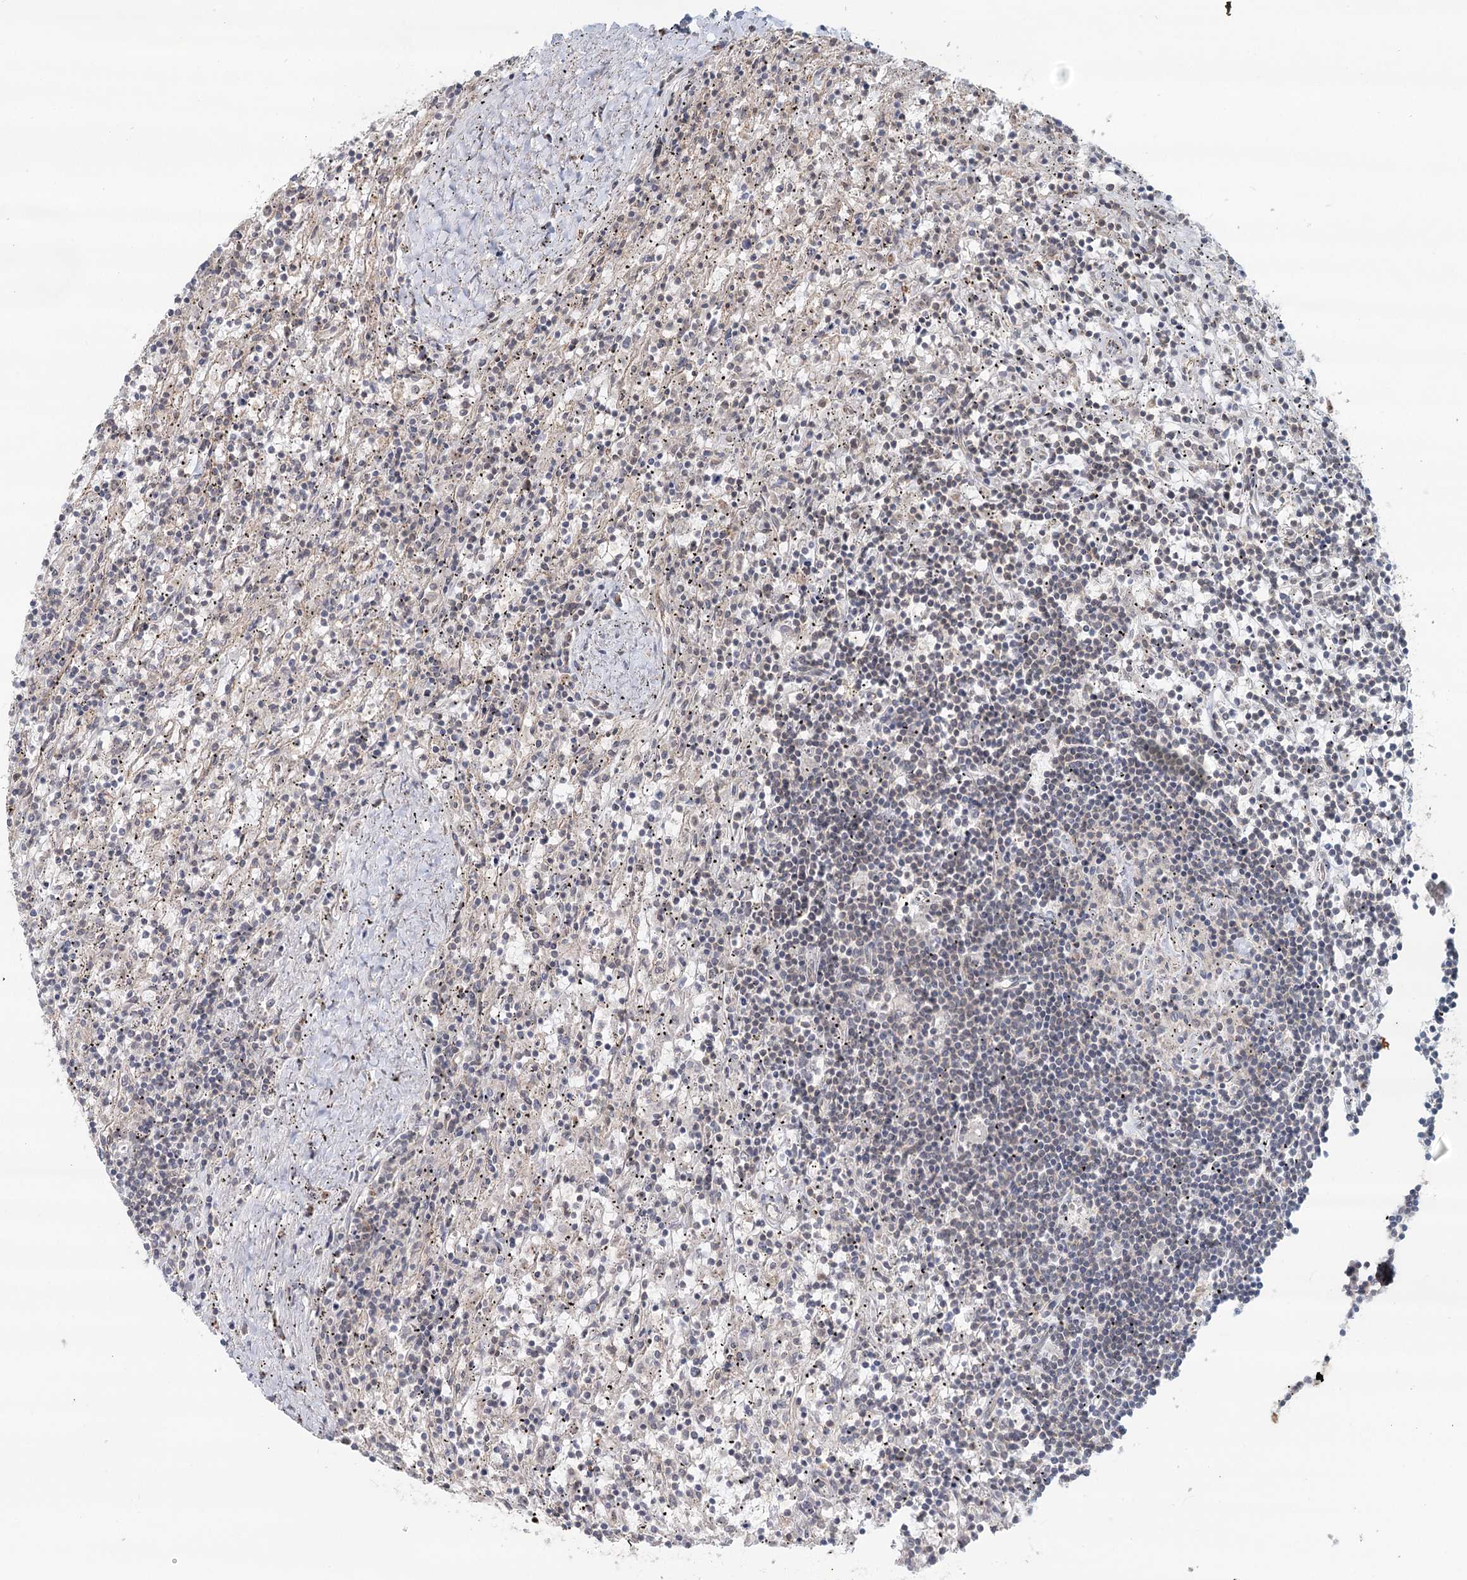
{"staining": {"intensity": "negative", "quantity": "none", "location": "none"}, "tissue": "lymphoma", "cell_type": "Tumor cells", "image_type": "cancer", "snomed": [{"axis": "morphology", "description": "Malignant lymphoma, non-Hodgkin's type, Low grade"}, {"axis": "topography", "description": "Spleen"}], "caption": "Tumor cells are negative for brown protein staining in malignant lymphoma, non-Hodgkin's type (low-grade). The staining was performed using DAB to visualize the protein expression in brown, while the nuclei were stained in blue with hematoxylin (Magnification: 20x).", "gene": "GPALPP1", "patient": {"sex": "male", "age": 76}}